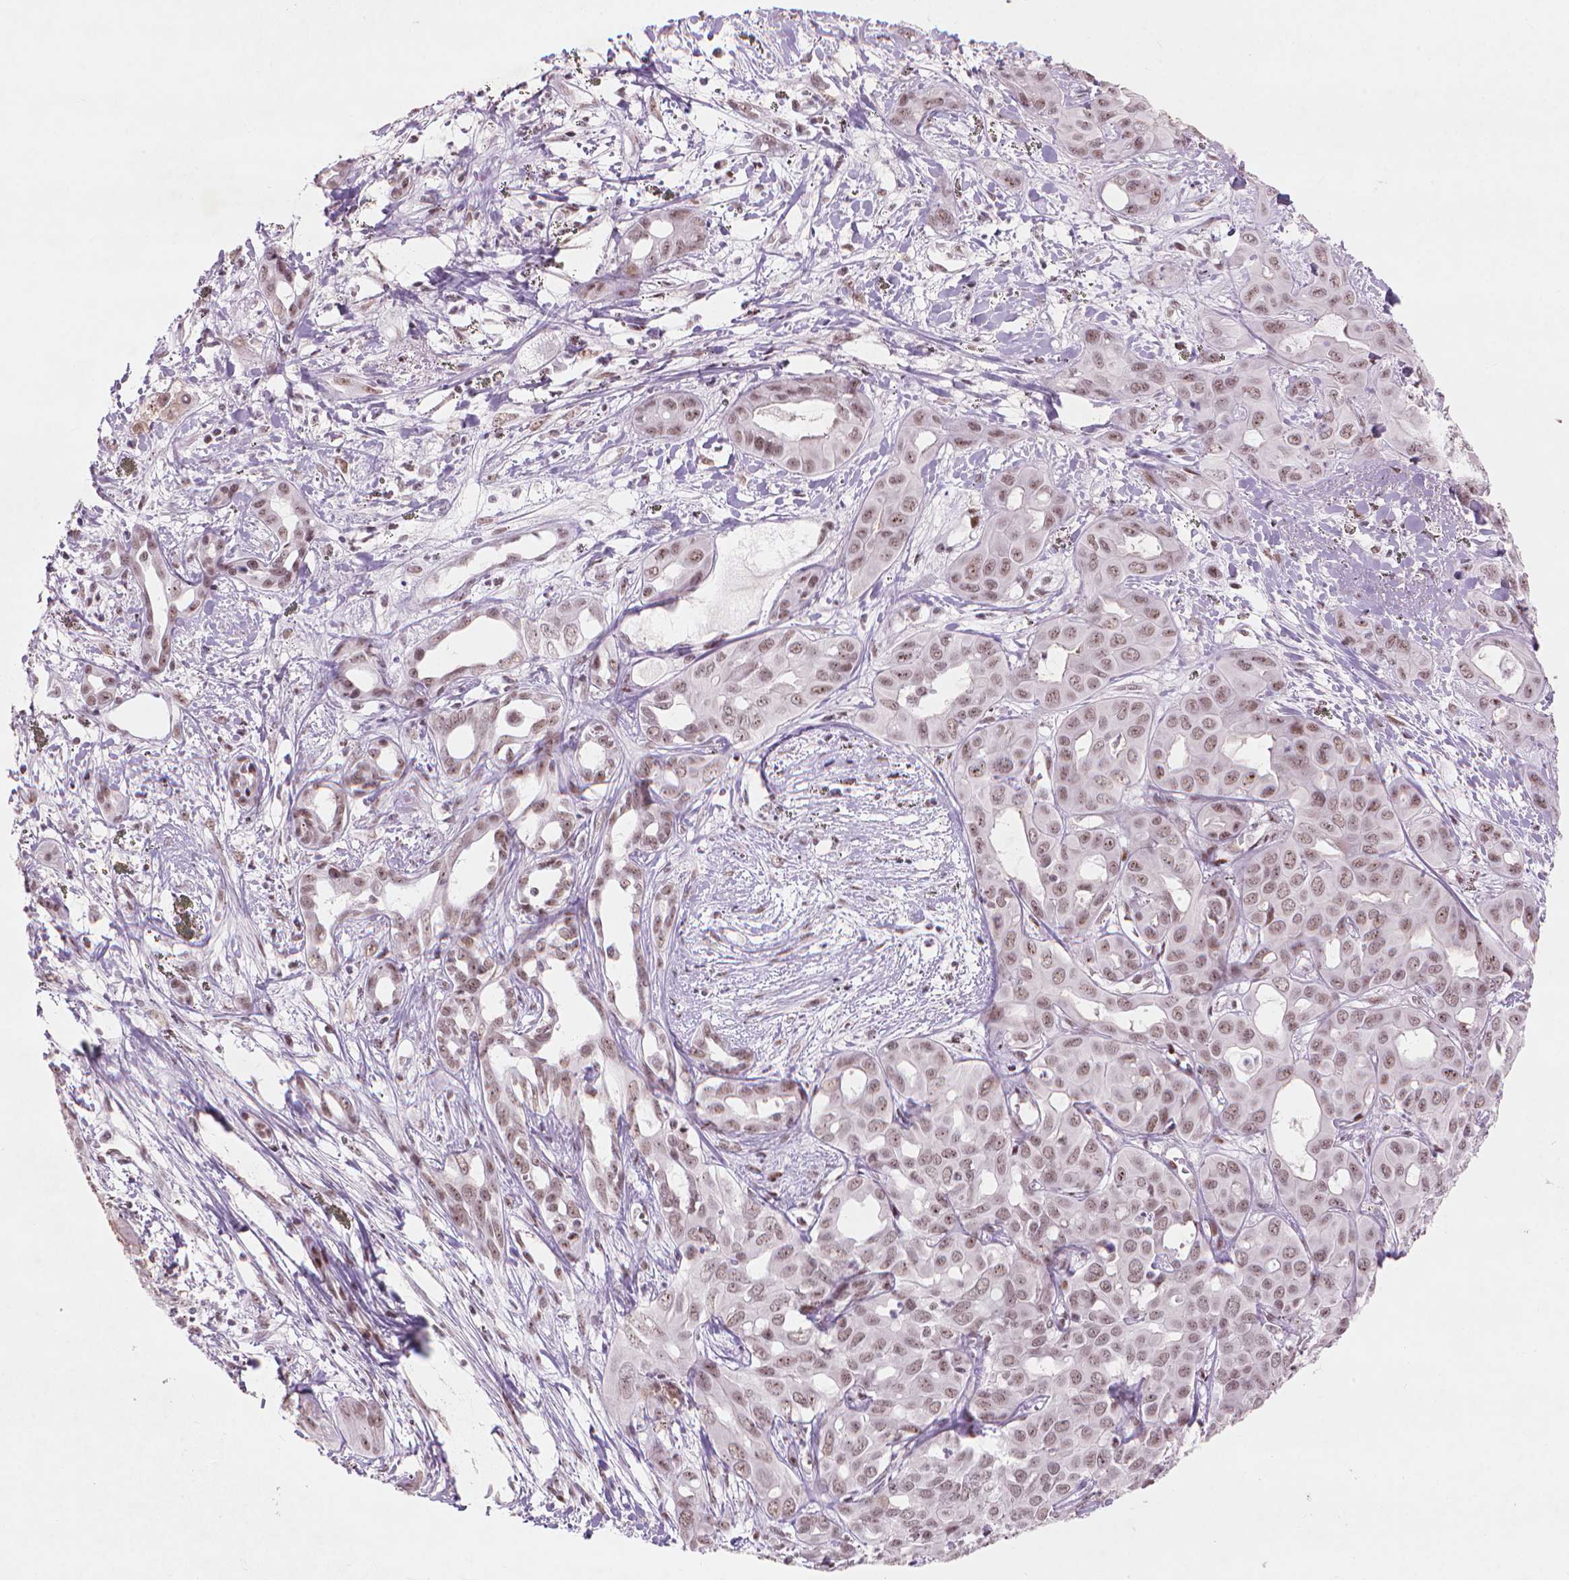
{"staining": {"intensity": "moderate", "quantity": ">75%", "location": "nuclear"}, "tissue": "liver cancer", "cell_type": "Tumor cells", "image_type": "cancer", "snomed": [{"axis": "morphology", "description": "Cholangiocarcinoma"}, {"axis": "topography", "description": "Liver"}], "caption": "This is a micrograph of IHC staining of liver cholangiocarcinoma, which shows moderate staining in the nuclear of tumor cells.", "gene": "HES7", "patient": {"sex": "female", "age": 60}}